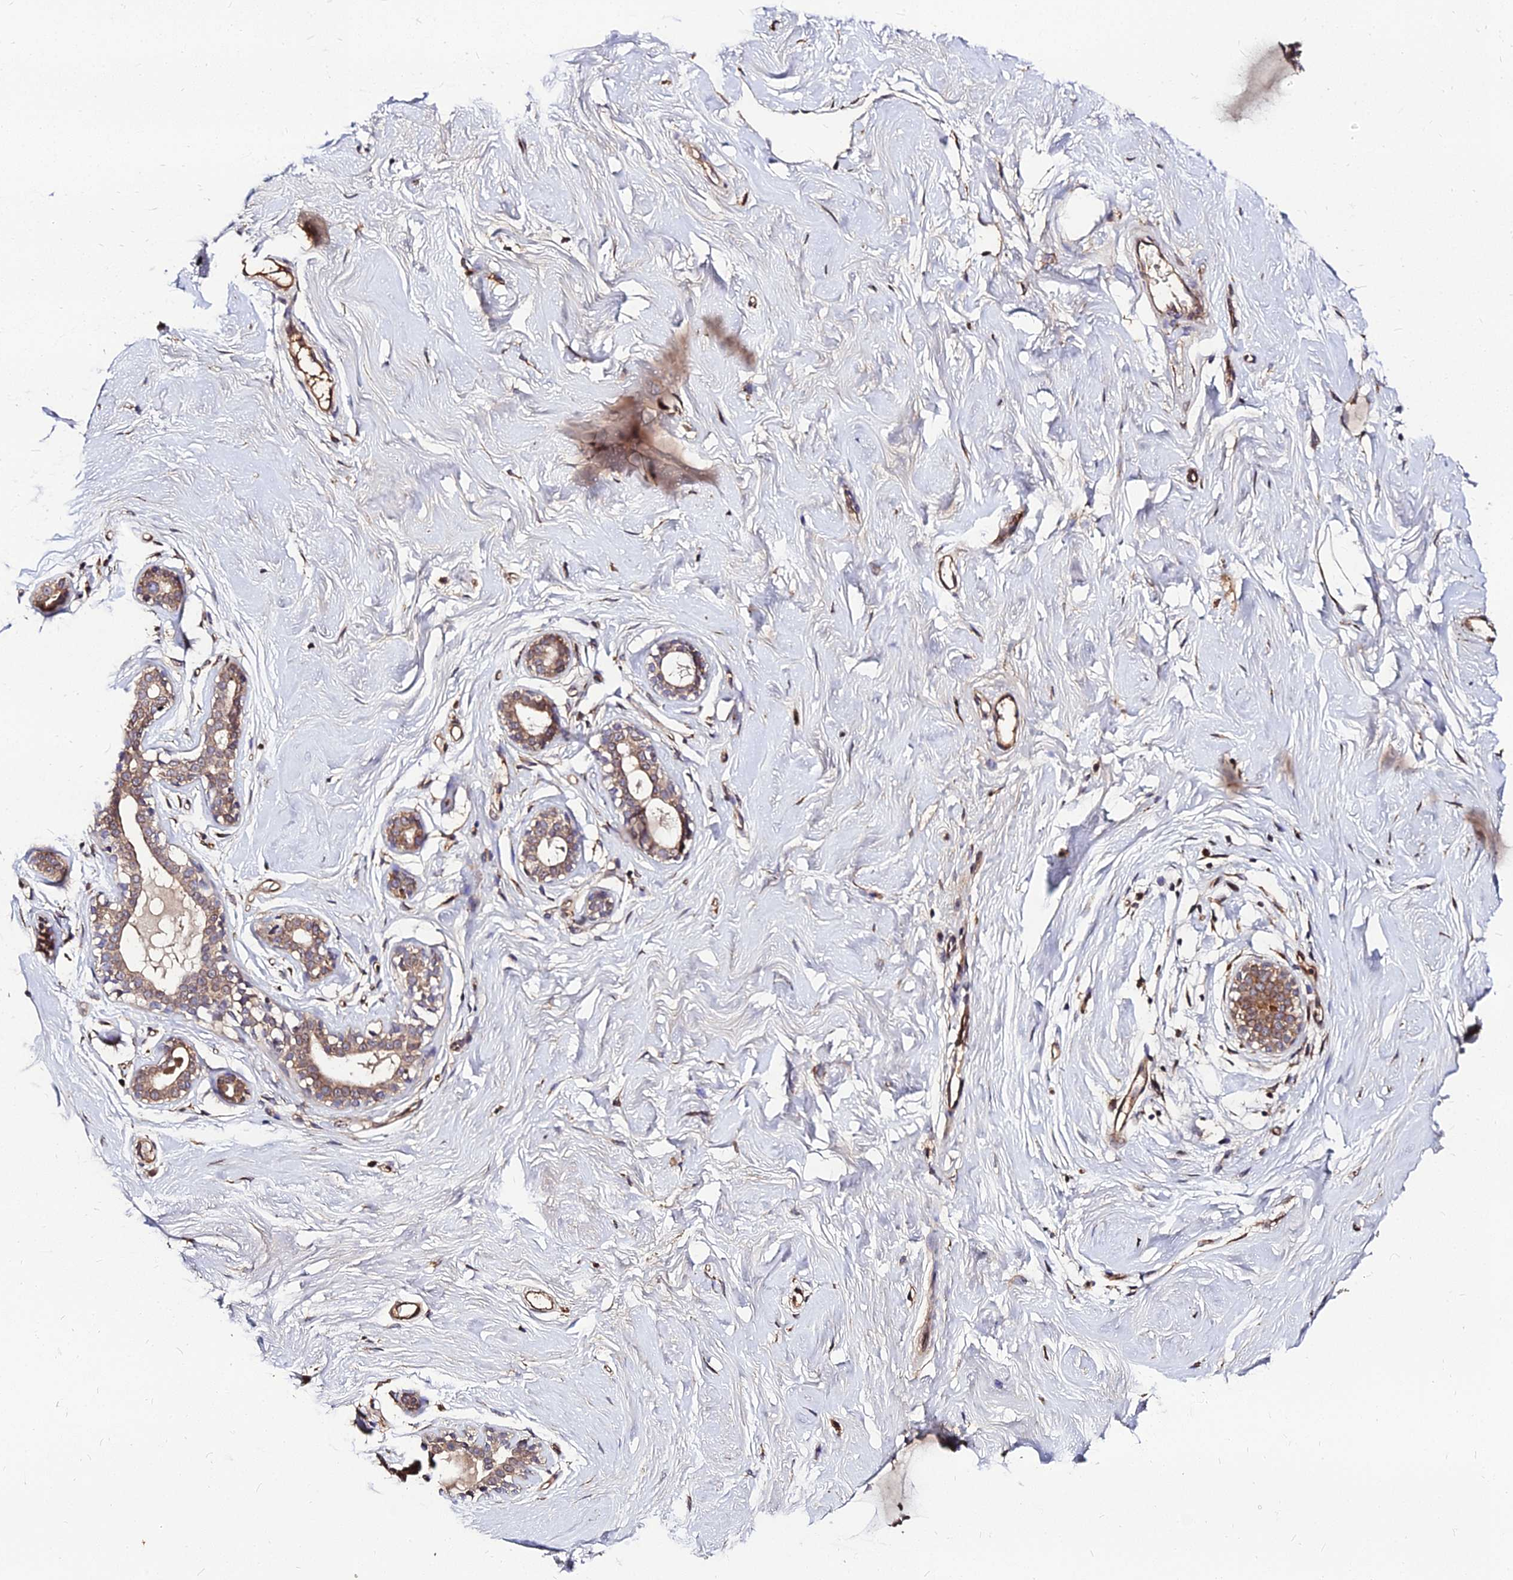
{"staining": {"intensity": "moderate", "quantity": ">75%", "location": "cytoplasmic/membranous"}, "tissue": "breast", "cell_type": "Adipocytes", "image_type": "normal", "snomed": [{"axis": "morphology", "description": "Normal tissue, NOS"}, {"axis": "morphology", "description": "Adenoma, NOS"}, {"axis": "topography", "description": "Breast"}], "caption": "High-power microscopy captured an IHC micrograph of benign breast, revealing moderate cytoplasmic/membranous staining in approximately >75% of adipocytes. The protein is stained brown, and the nuclei are stained in blue (DAB IHC with brightfield microscopy, high magnification).", "gene": "PDE4D", "patient": {"sex": "female", "age": 23}}